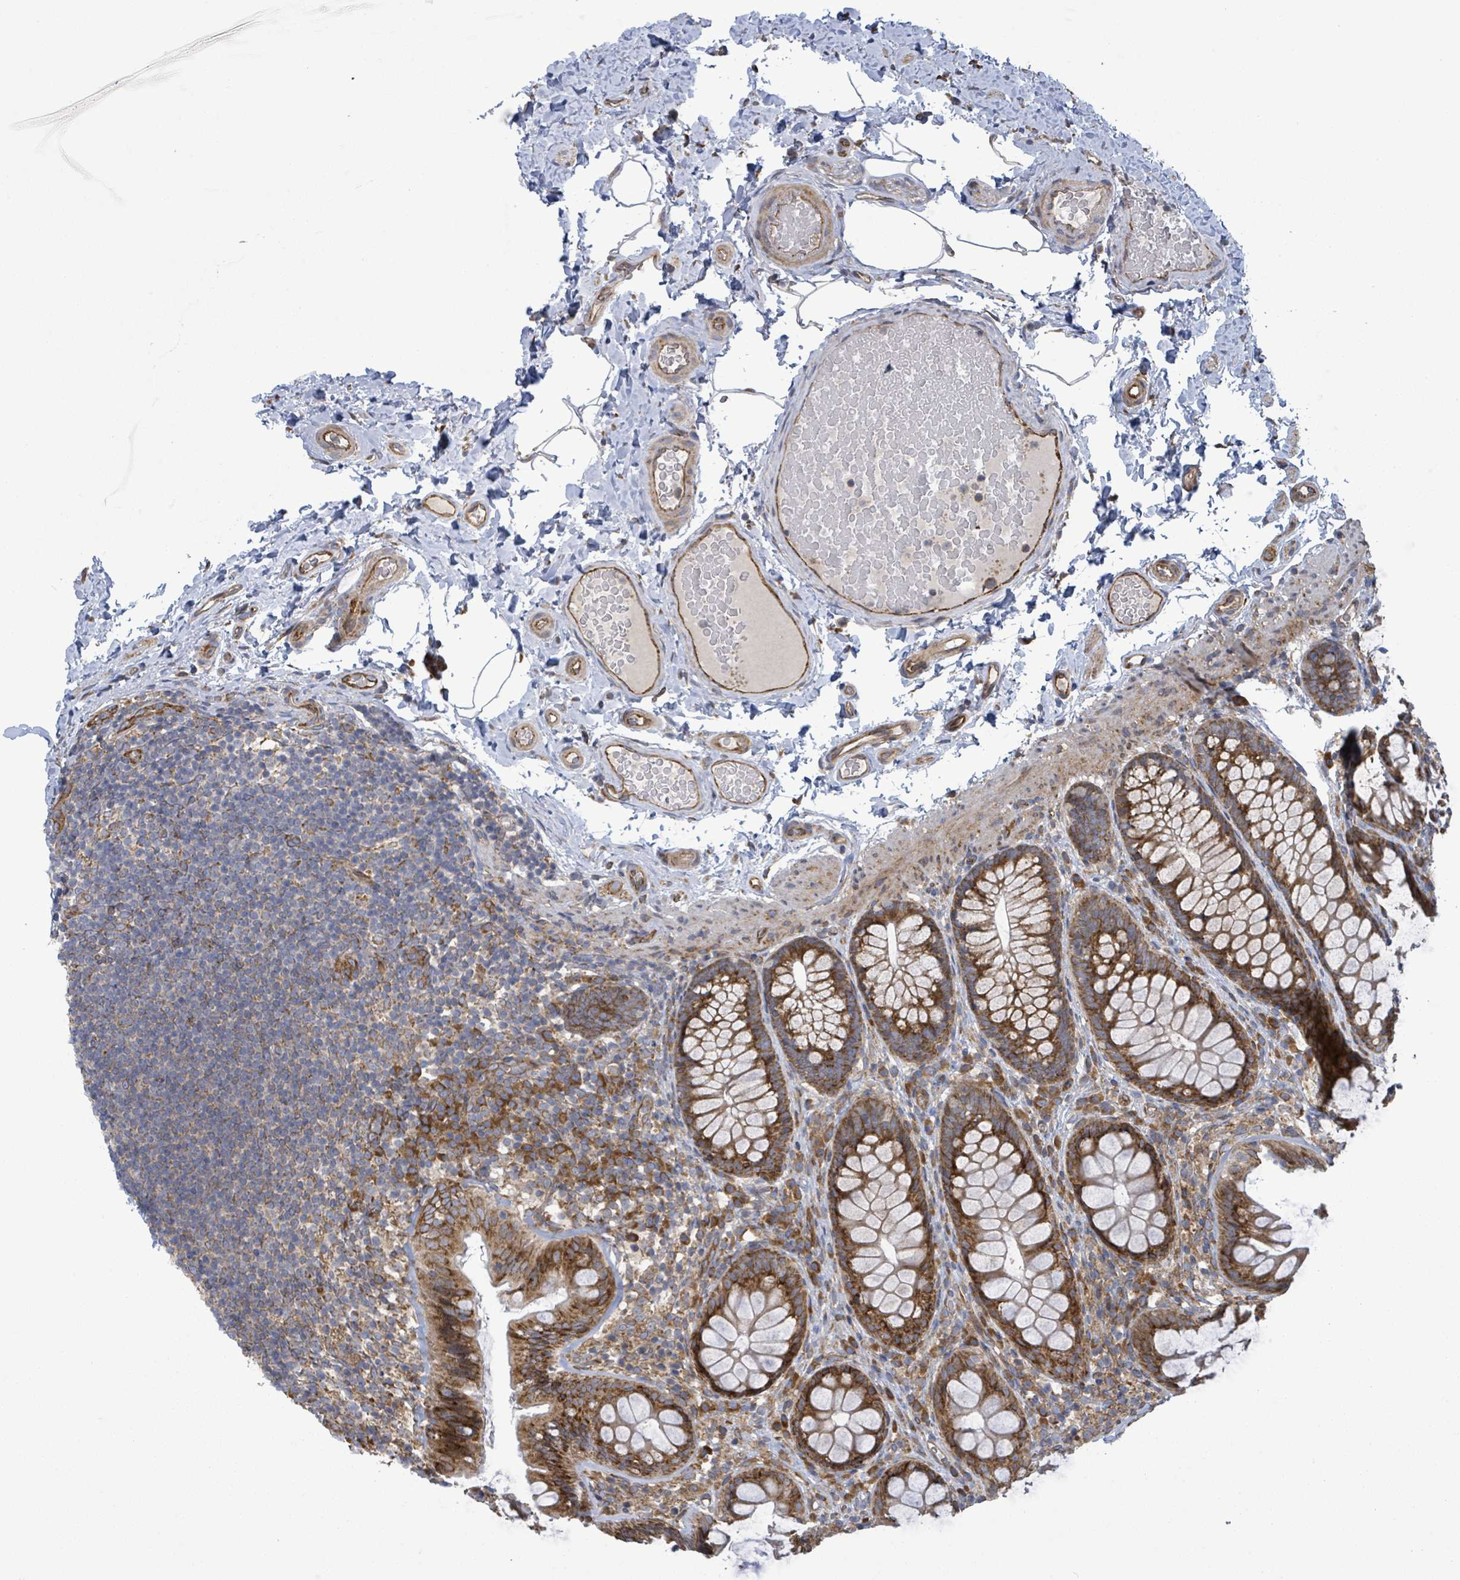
{"staining": {"intensity": "moderate", "quantity": ">75%", "location": "cytoplasmic/membranous"}, "tissue": "colon", "cell_type": "Endothelial cells", "image_type": "normal", "snomed": [{"axis": "morphology", "description": "Normal tissue, NOS"}, {"axis": "topography", "description": "Colon"}], "caption": "An IHC histopathology image of benign tissue is shown. Protein staining in brown labels moderate cytoplasmic/membranous positivity in colon within endothelial cells. (DAB (3,3'-diaminobenzidine) IHC with brightfield microscopy, high magnification).", "gene": "NOMO1", "patient": {"sex": "male", "age": 46}}